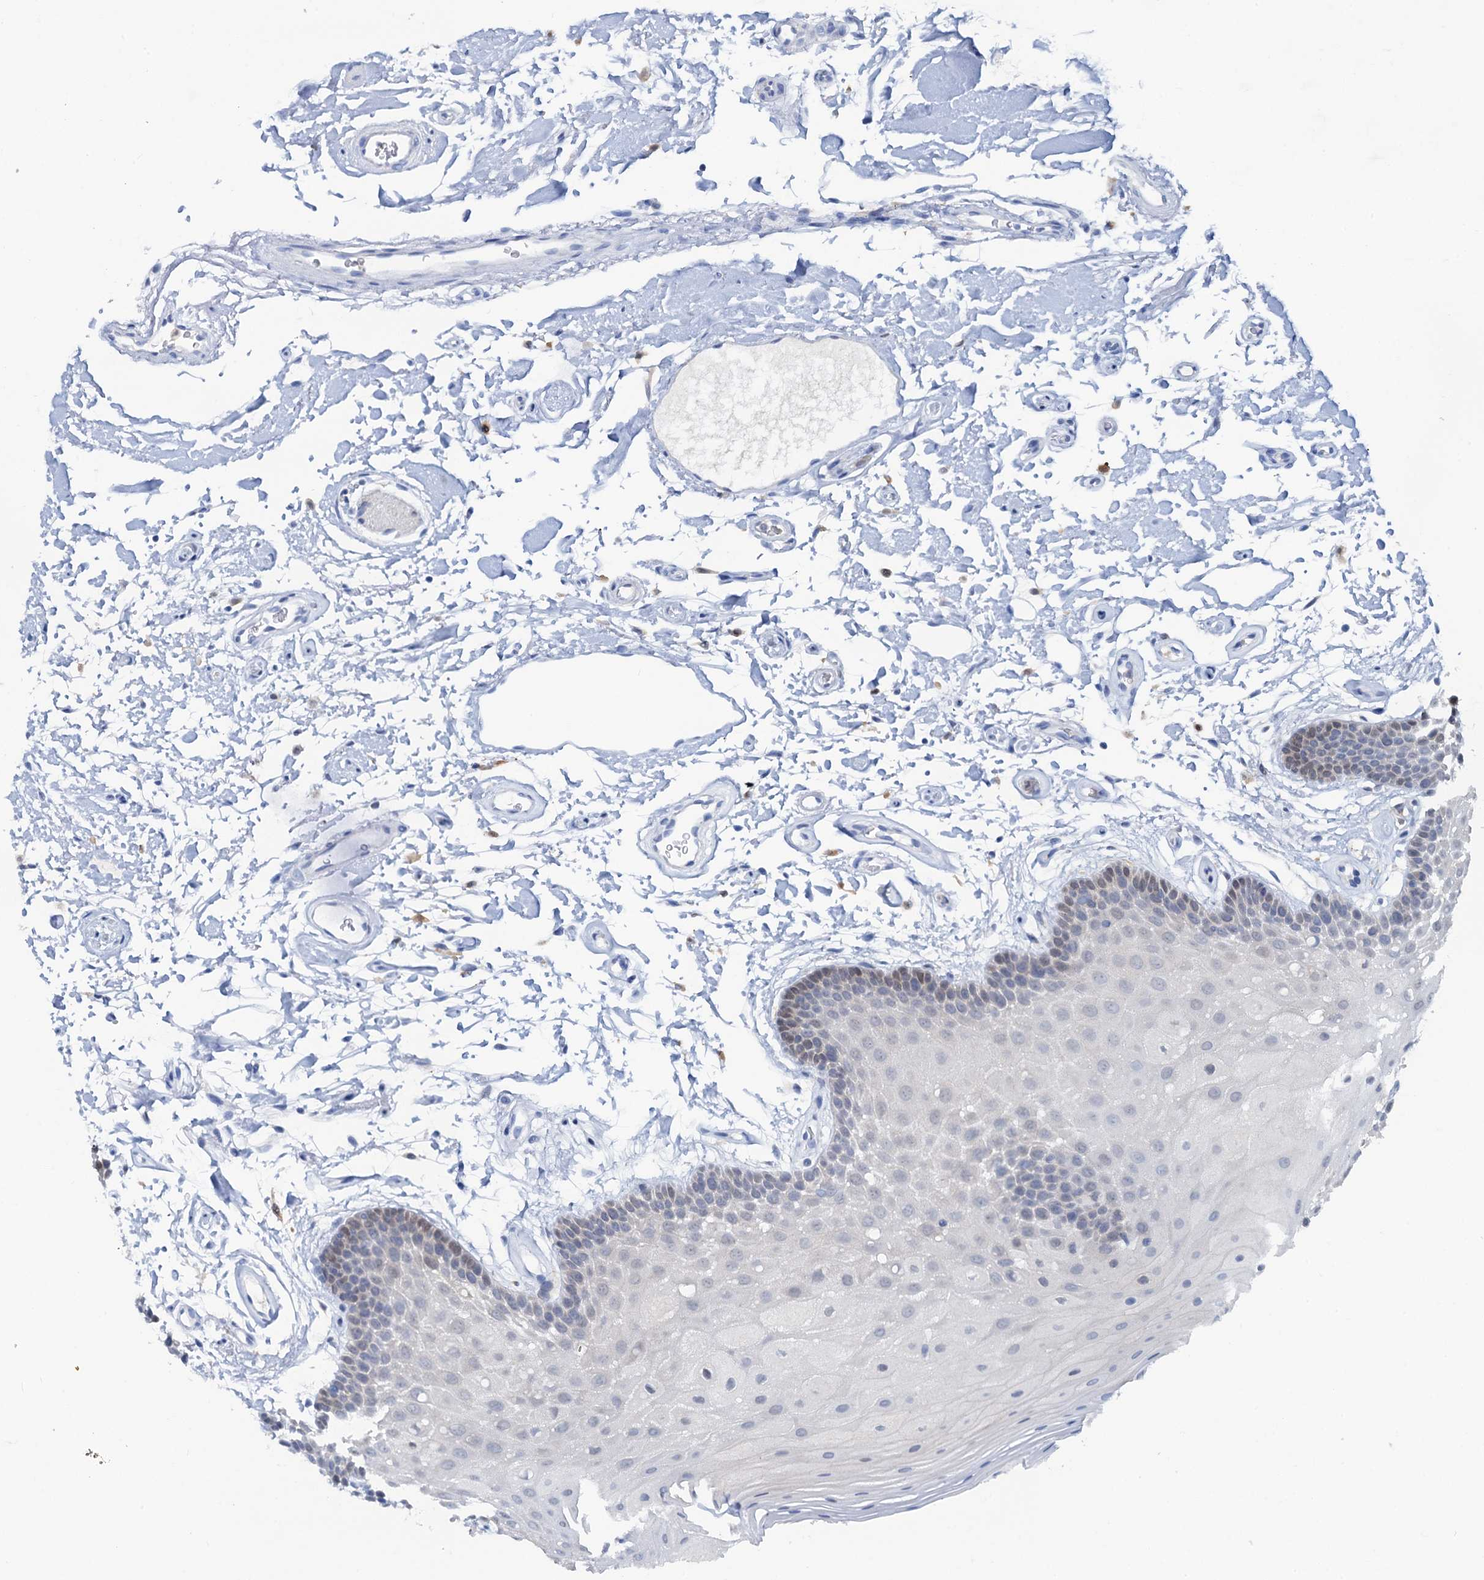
{"staining": {"intensity": "weak", "quantity": "<25%", "location": "cytoplasmic/membranous"}, "tissue": "oral mucosa", "cell_type": "Squamous epithelial cells", "image_type": "normal", "snomed": [{"axis": "morphology", "description": "Normal tissue, NOS"}, {"axis": "topography", "description": "Oral tissue"}], "caption": "DAB (3,3'-diaminobenzidine) immunohistochemical staining of benign human oral mucosa exhibits no significant staining in squamous epithelial cells. The staining is performed using DAB (3,3'-diaminobenzidine) brown chromogen with nuclei counter-stained in using hematoxylin.", "gene": "FAH", "patient": {"sex": "male", "age": 62}}